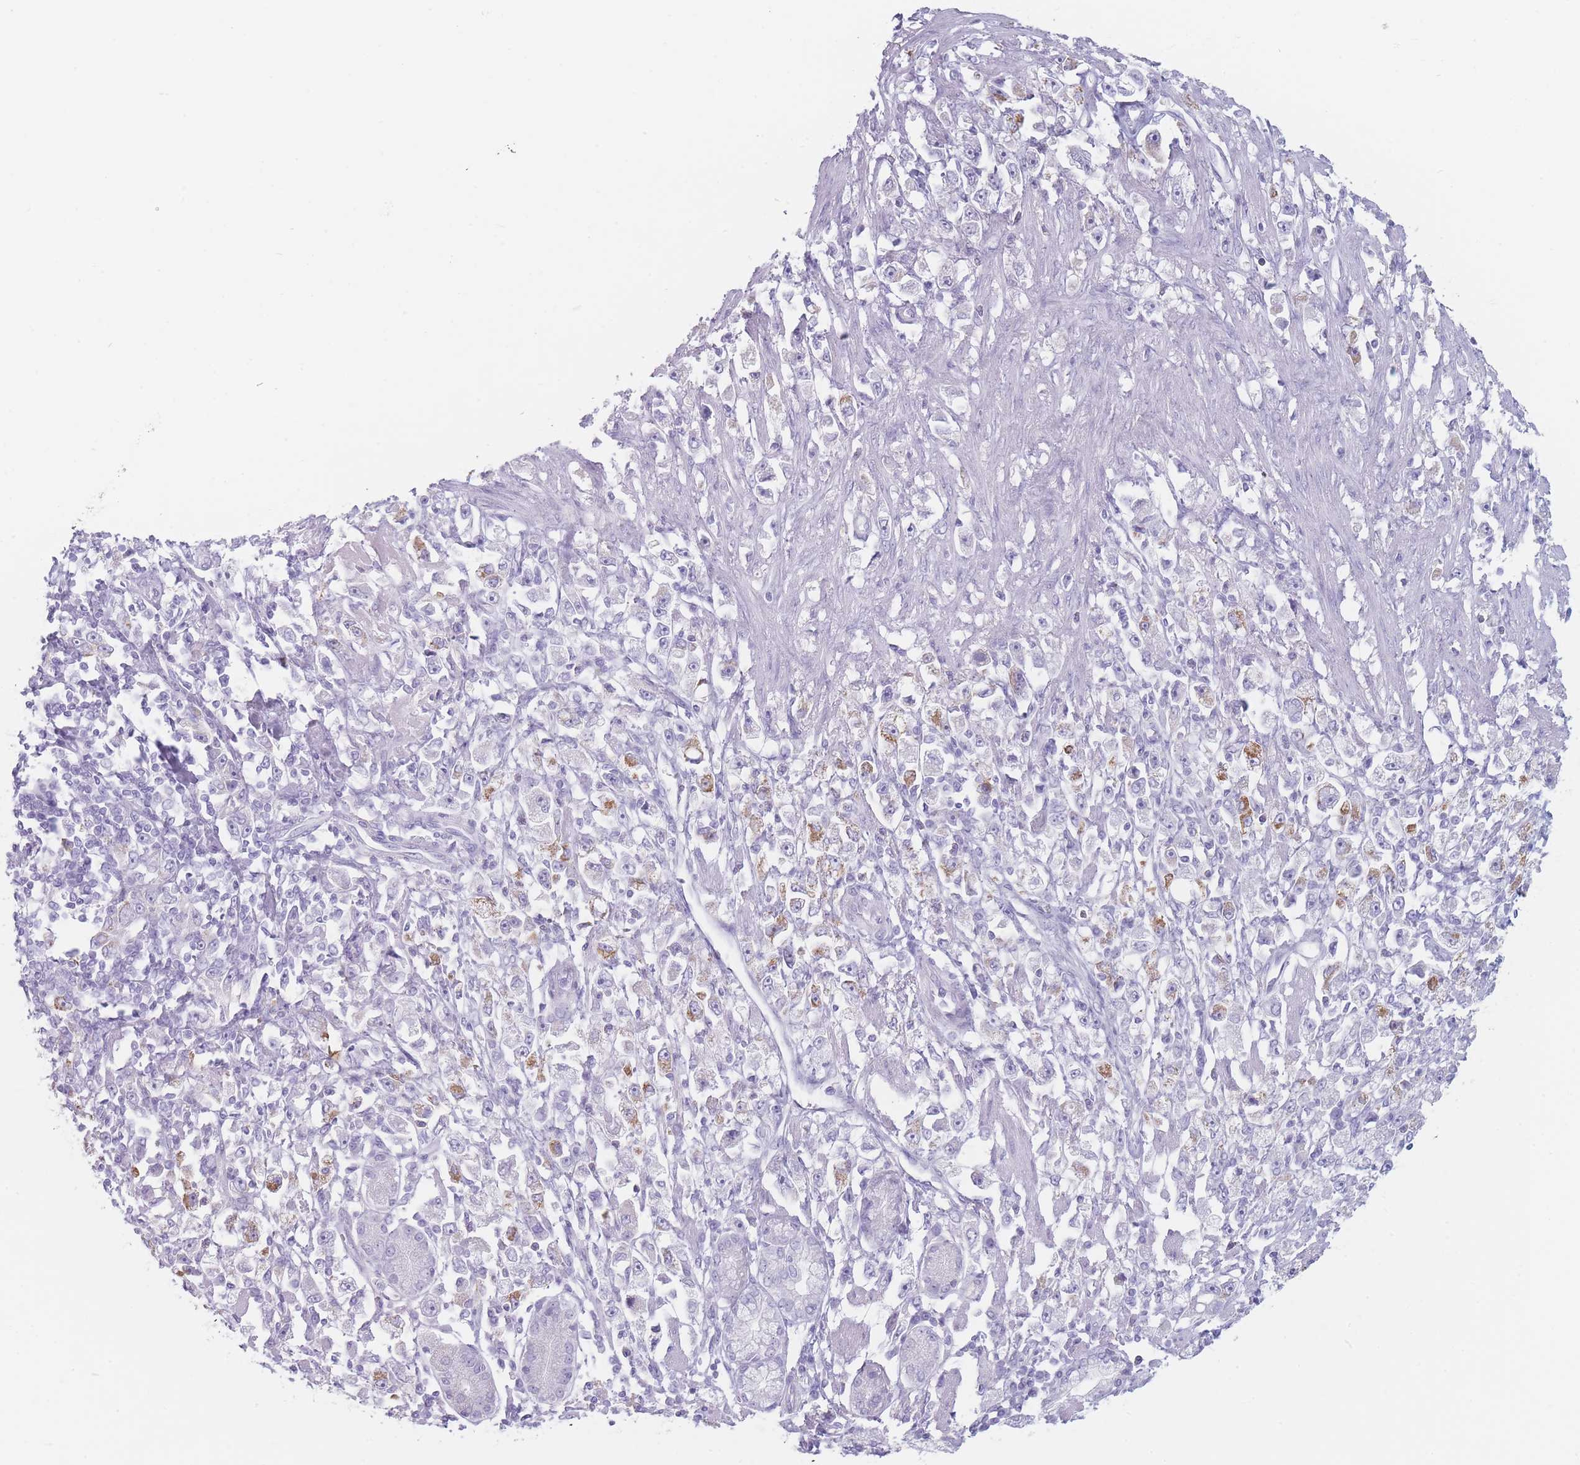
{"staining": {"intensity": "moderate", "quantity": "<25%", "location": "cytoplasmic/membranous"}, "tissue": "stomach cancer", "cell_type": "Tumor cells", "image_type": "cancer", "snomed": [{"axis": "morphology", "description": "Adenocarcinoma, NOS"}, {"axis": "topography", "description": "Stomach"}], "caption": "High-magnification brightfield microscopy of stomach cancer stained with DAB (brown) and counterstained with hematoxylin (blue). tumor cells exhibit moderate cytoplasmic/membranous staining is appreciated in about<25% of cells.", "gene": "GPR12", "patient": {"sex": "female", "age": 59}}